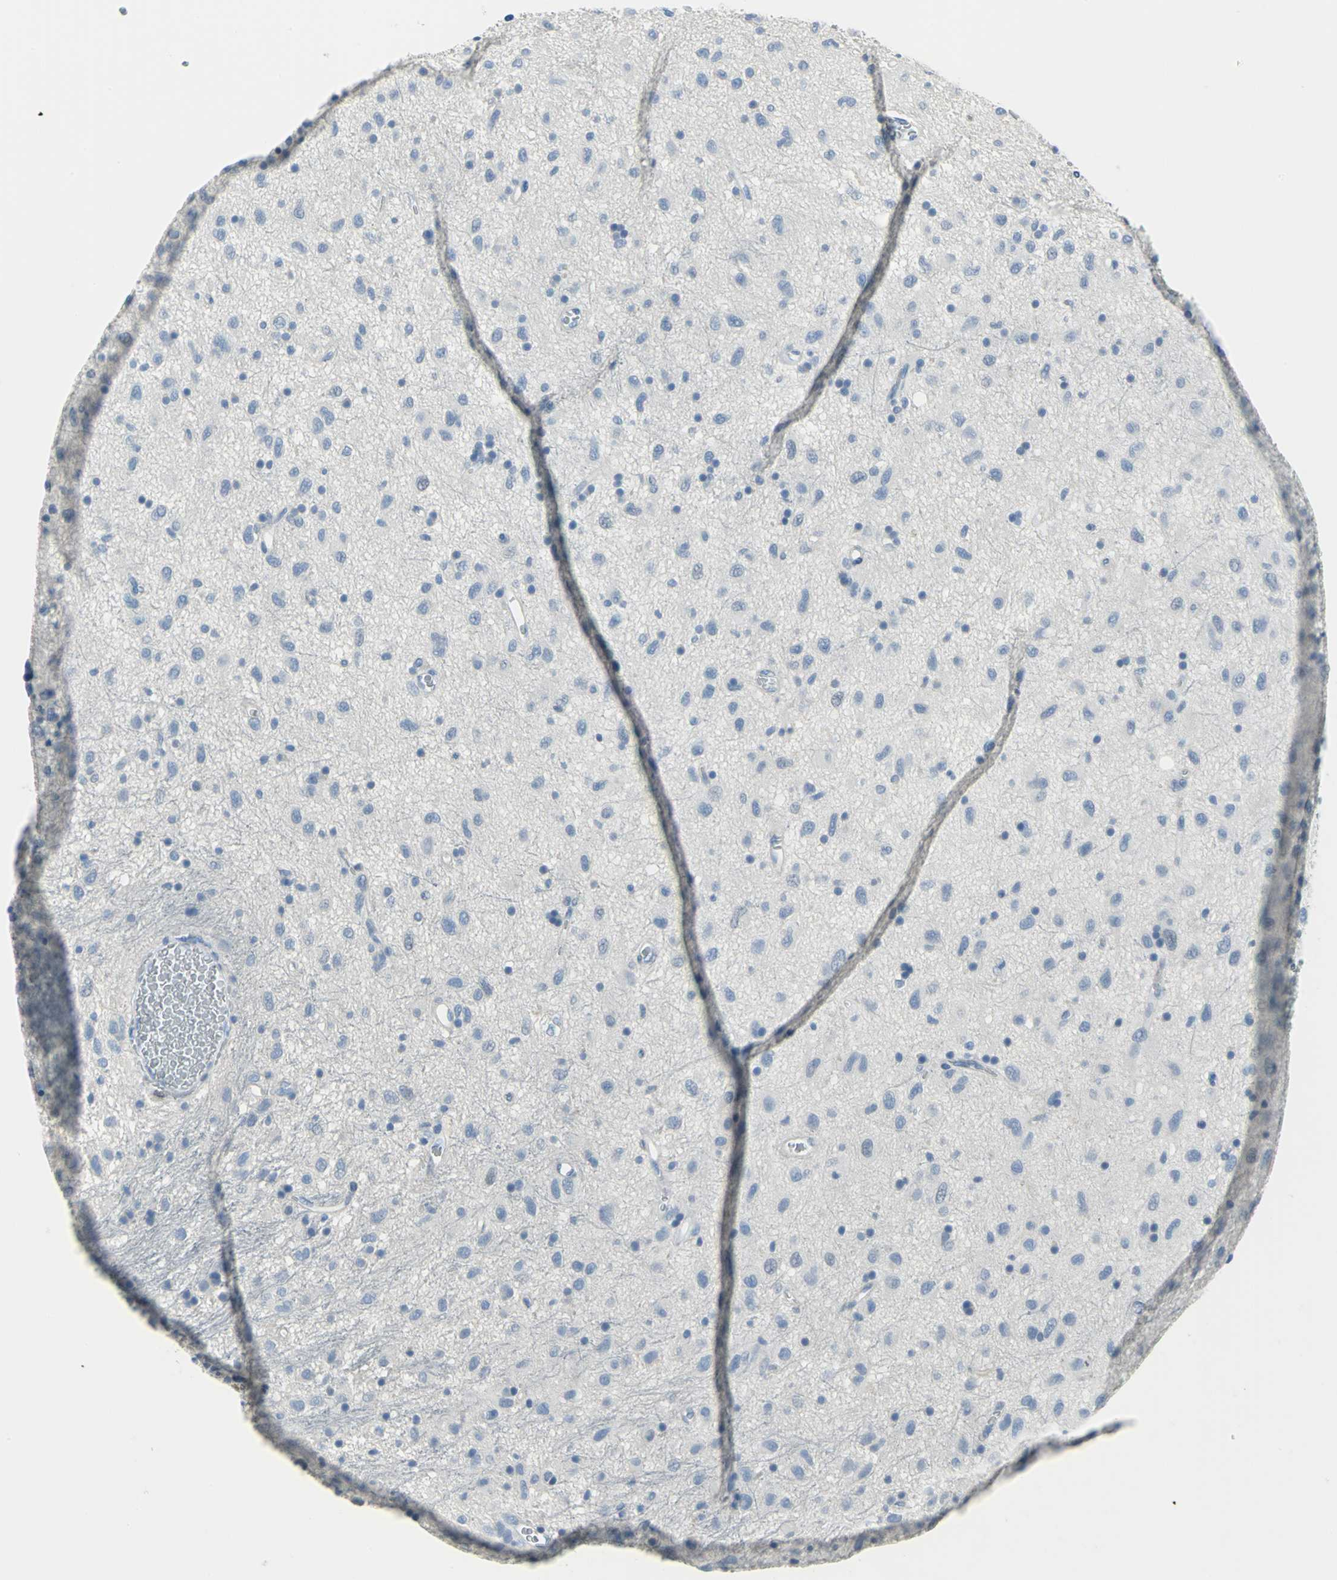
{"staining": {"intensity": "negative", "quantity": "none", "location": "none"}, "tissue": "glioma", "cell_type": "Tumor cells", "image_type": "cancer", "snomed": [{"axis": "morphology", "description": "Glioma, malignant, Low grade"}, {"axis": "topography", "description": "Brain"}], "caption": "A histopathology image of human glioma is negative for staining in tumor cells.", "gene": "MCM3", "patient": {"sex": "male", "age": 77}}